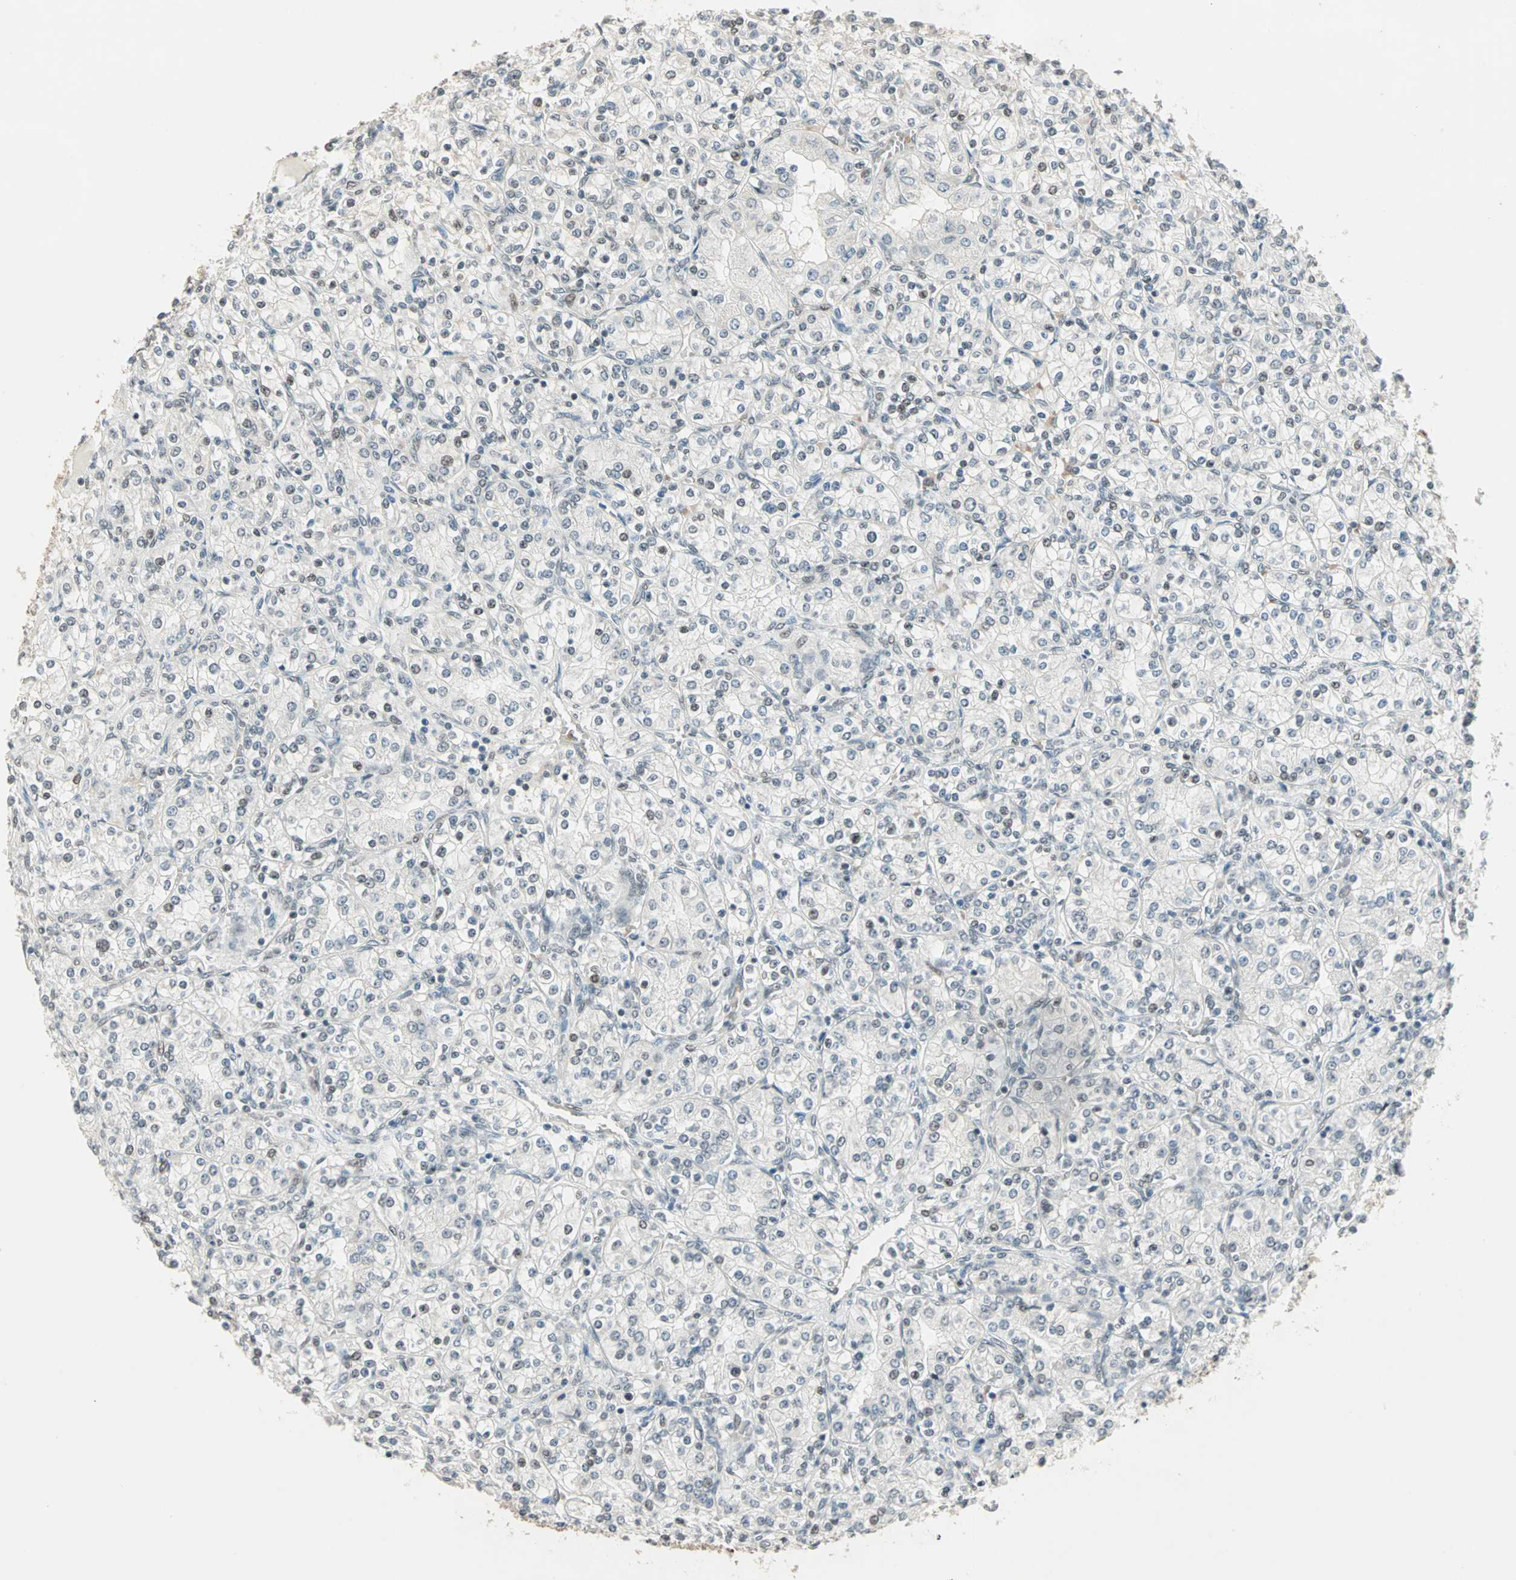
{"staining": {"intensity": "weak", "quantity": "<25%", "location": "nuclear"}, "tissue": "renal cancer", "cell_type": "Tumor cells", "image_type": "cancer", "snomed": [{"axis": "morphology", "description": "Adenocarcinoma, NOS"}, {"axis": "topography", "description": "Kidney"}], "caption": "Tumor cells are negative for brown protein staining in adenocarcinoma (renal).", "gene": "MDC1", "patient": {"sex": "male", "age": 77}}